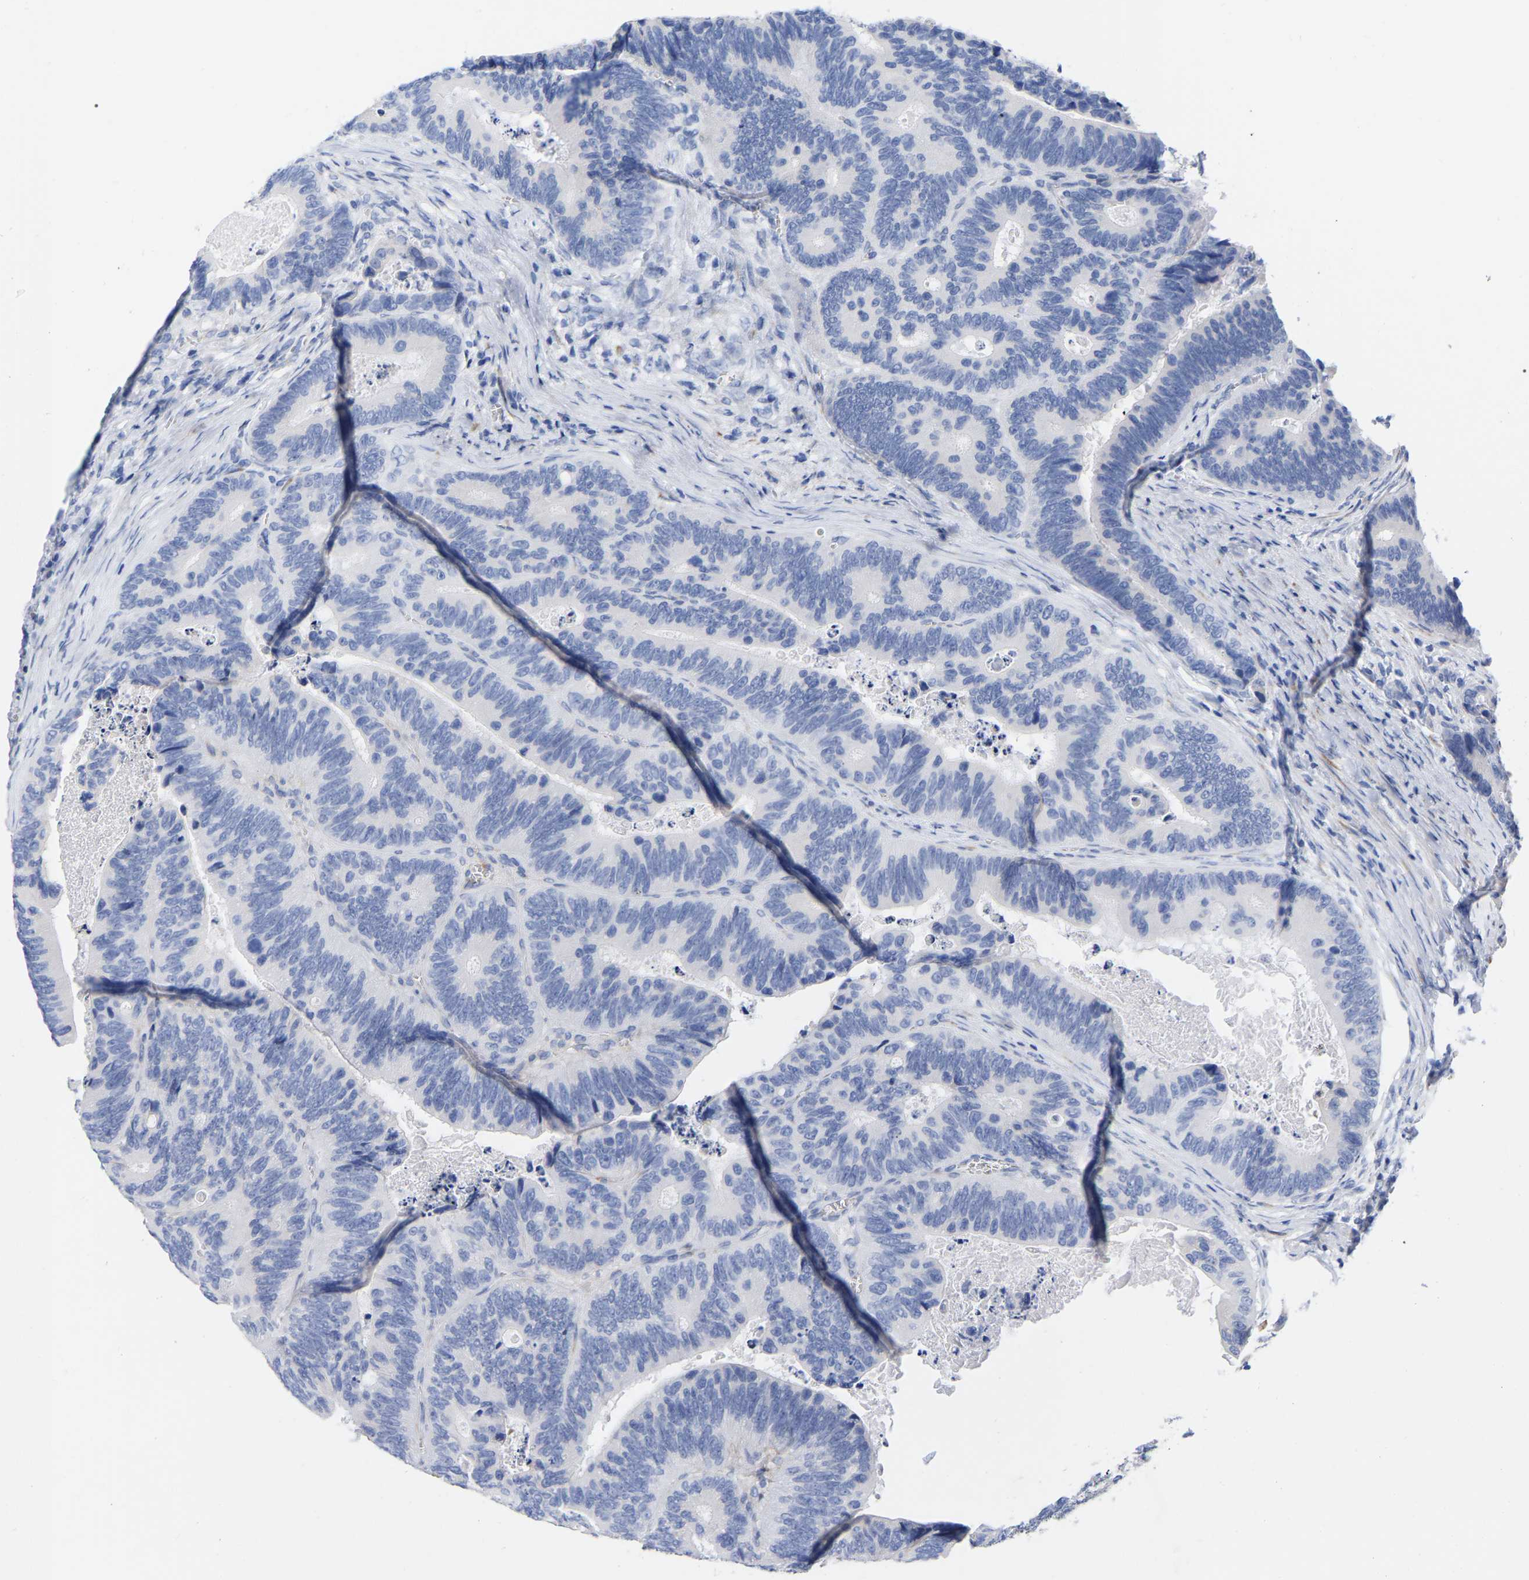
{"staining": {"intensity": "negative", "quantity": "none", "location": "none"}, "tissue": "colorectal cancer", "cell_type": "Tumor cells", "image_type": "cancer", "snomed": [{"axis": "morphology", "description": "Inflammation, NOS"}, {"axis": "morphology", "description": "Adenocarcinoma, NOS"}, {"axis": "topography", "description": "Colon"}], "caption": "Immunohistochemistry (IHC) of human colorectal cancer (adenocarcinoma) shows no expression in tumor cells.", "gene": "HAPLN1", "patient": {"sex": "male", "age": 72}}